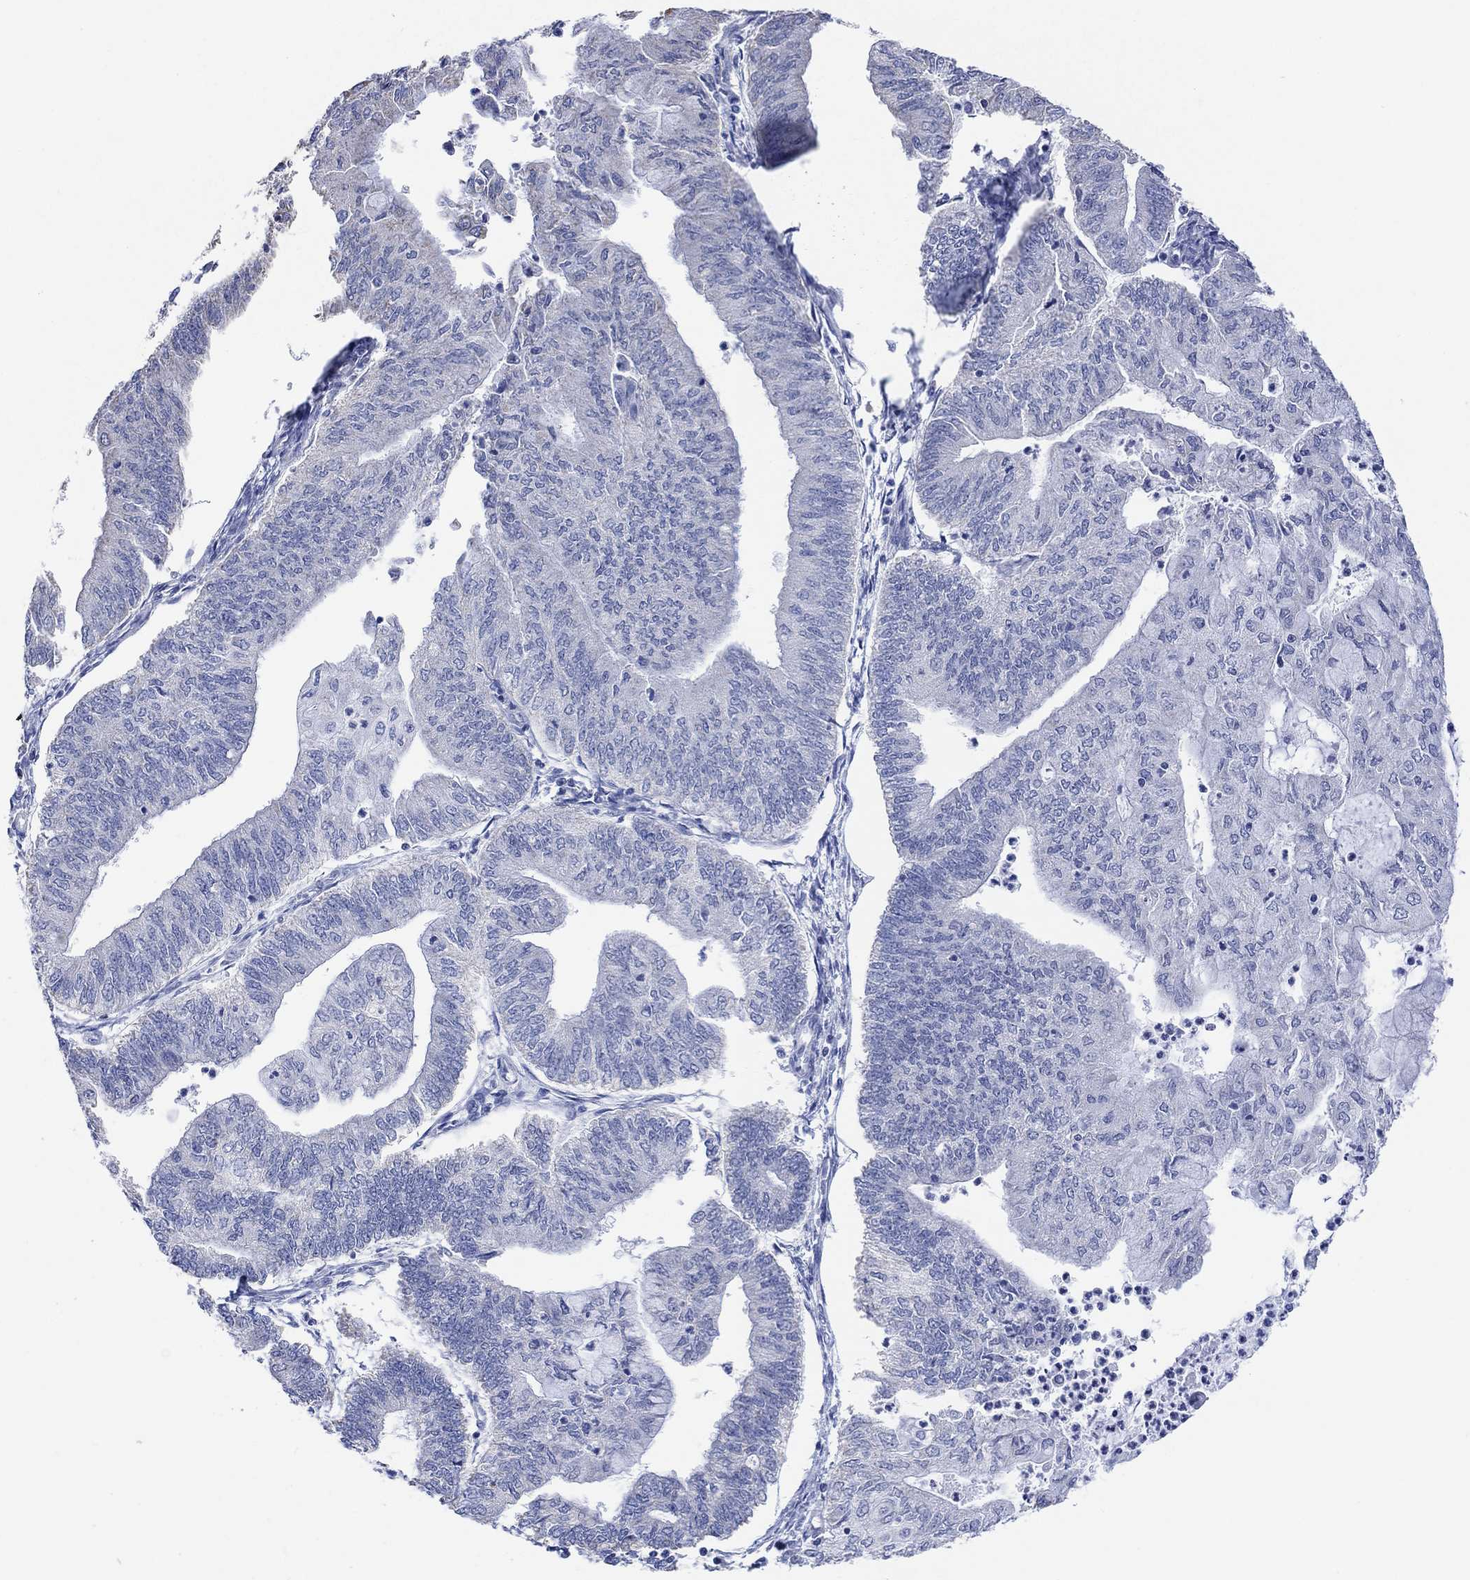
{"staining": {"intensity": "negative", "quantity": "none", "location": "none"}, "tissue": "endometrial cancer", "cell_type": "Tumor cells", "image_type": "cancer", "snomed": [{"axis": "morphology", "description": "Adenocarcinoma, NOS"}, {"axis": "topography", "description": "Endometrium"}], "caption": "Immunohistochemistry photomicrograph of endometrial cancer (adenocarcinoma) stained for a protein (brown), which shows no staining in tumor cells. (DAB immunohistochemistry (IHC) visualized using brightfield microscopy, high magnification).", "gene": "SYT12", "patient": {"sex": "female", "age": 59}}